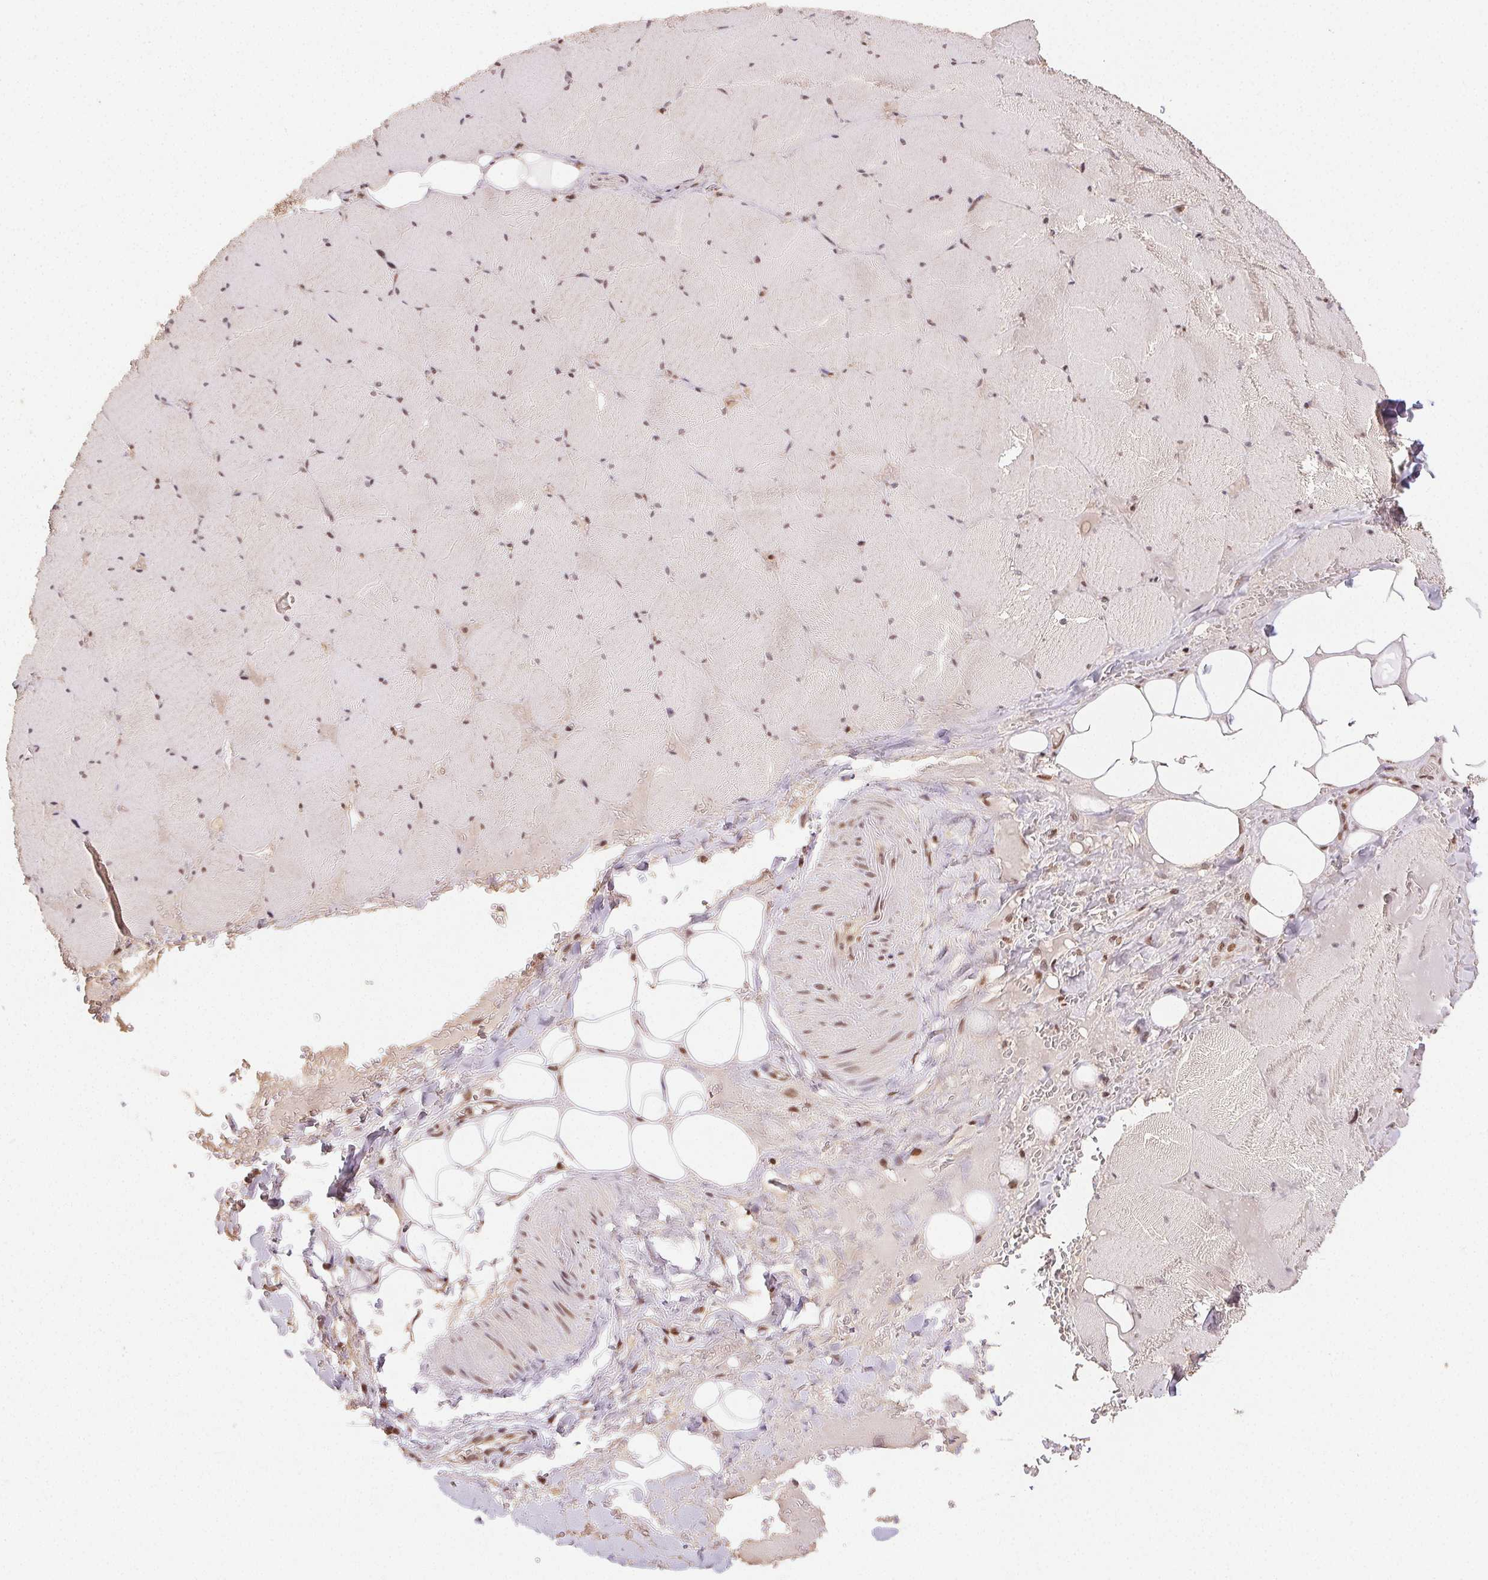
{"staining": {"intensity": "moderate", "quantity": "25%-75%", "location": "nuclear"}, "tissue": "skeletal muscle", "cell_type": "Myocytes", "image_type": "normal", "snomed": [{"axis": "morphology", "description": "Normal tissue, NOS"}, {"axis": "topography", "description": "Skeletal muscle"}, {"axis": "topography", "description": "Head-Neck"}], "caption": "A micrograph of skeletal muscle stained for a protein exhibits moderate nuclear brown staining in myocytes. (IHC, brightfield microscopy, high magnification).", "gene": "MAPKAPK2", "patient": {"sex": "male", "age": 66}}